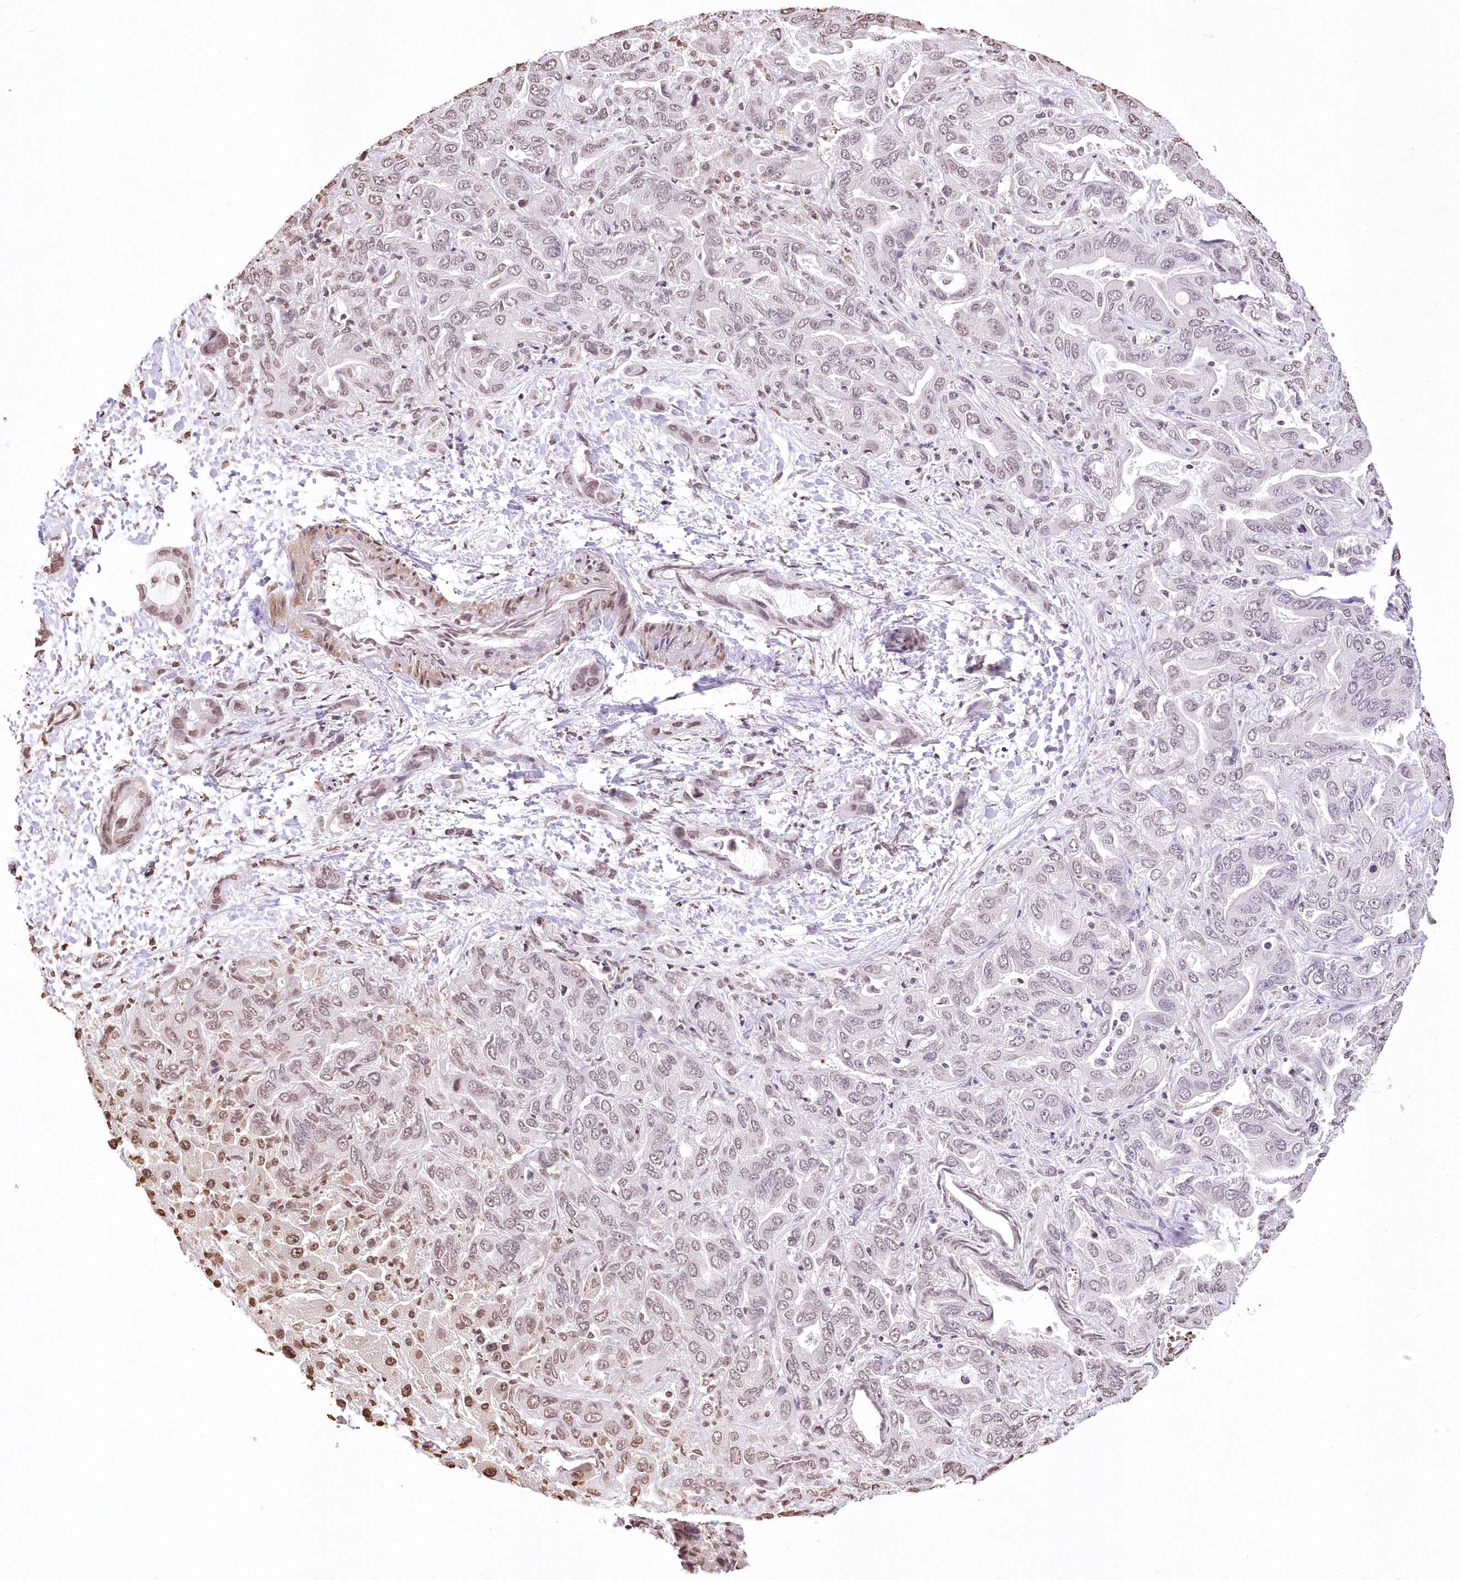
{"staining": {"intensity": "weak", "quantity": "<25%", "location": "nuclear"}, "tissue": "liver cancer", "cell_type": "Tumor cells", "image_type": "cancer", "snomed": [{"axis": "morphology", "description": "Cholangiocarcinoma"}, {"axis": "topography", "description": "Liver"}], "caption": "The immunohistochemistry (IHC) micrograph has no significant positivity in tumor cells of cholangiocarcinoma (liver) tissue. (Immunohistochemistry (ihc), brightfield microscopy, high magnification).", "gene": "RBM27", "patient": {"sex": "female", "age": 52}}